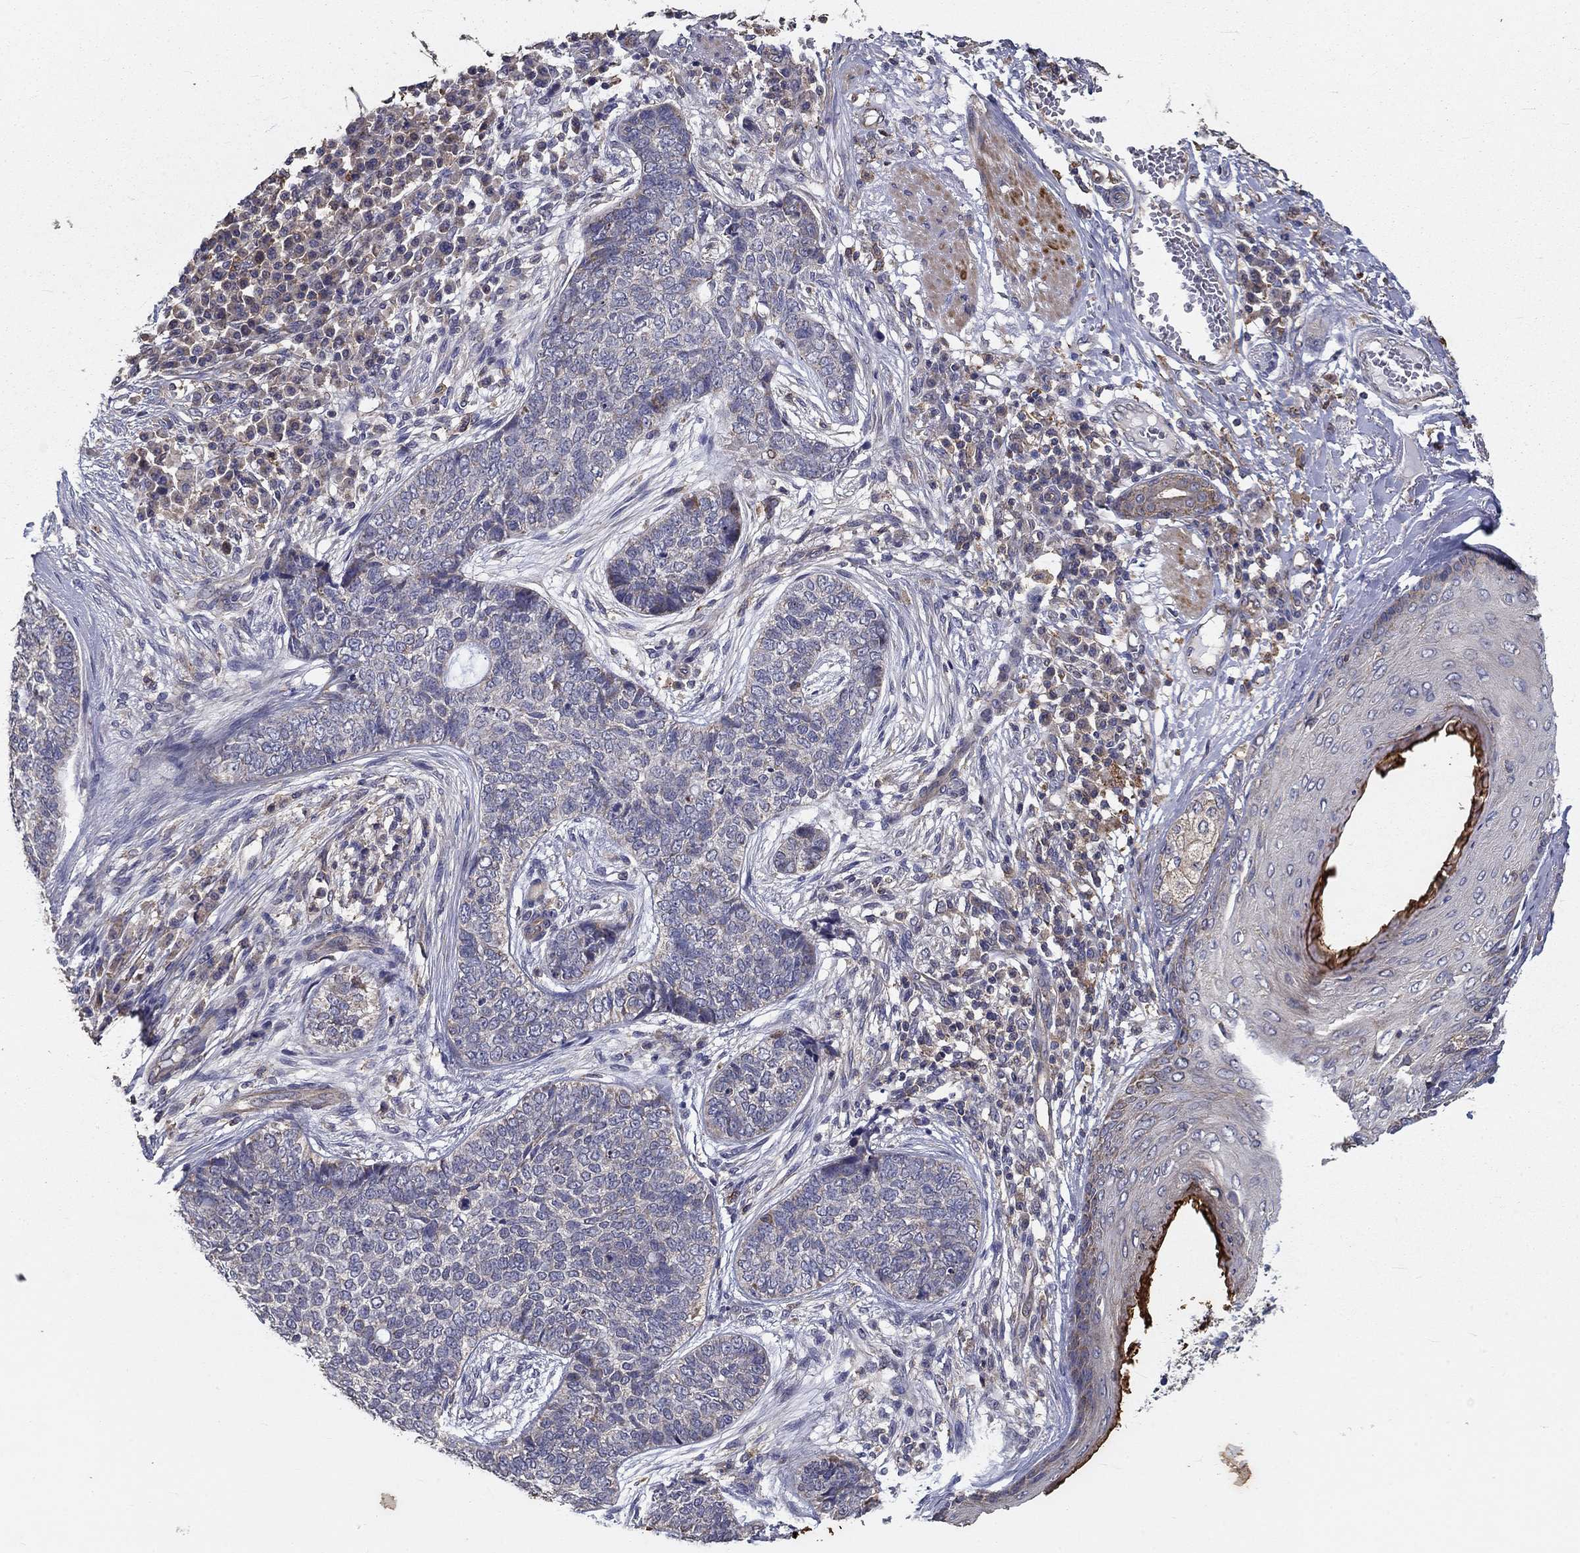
{"staining": {"intensity": "negative", "quantity": "none", "location": "none"}, "tissue": "skin cancer", "cell_type": "Tumor cells", "image_type": "cancer", "snomed": [{"axis": "morphology", "description": "Basal cell carcinoma"}, {"axis": "topography", "description": "Skin"}], "caption": "IHC of skin cancer reveals no positivity in tumor cells.", "gene": "ALDH4A1", "patient": {"sex": "female", "age": 69}}